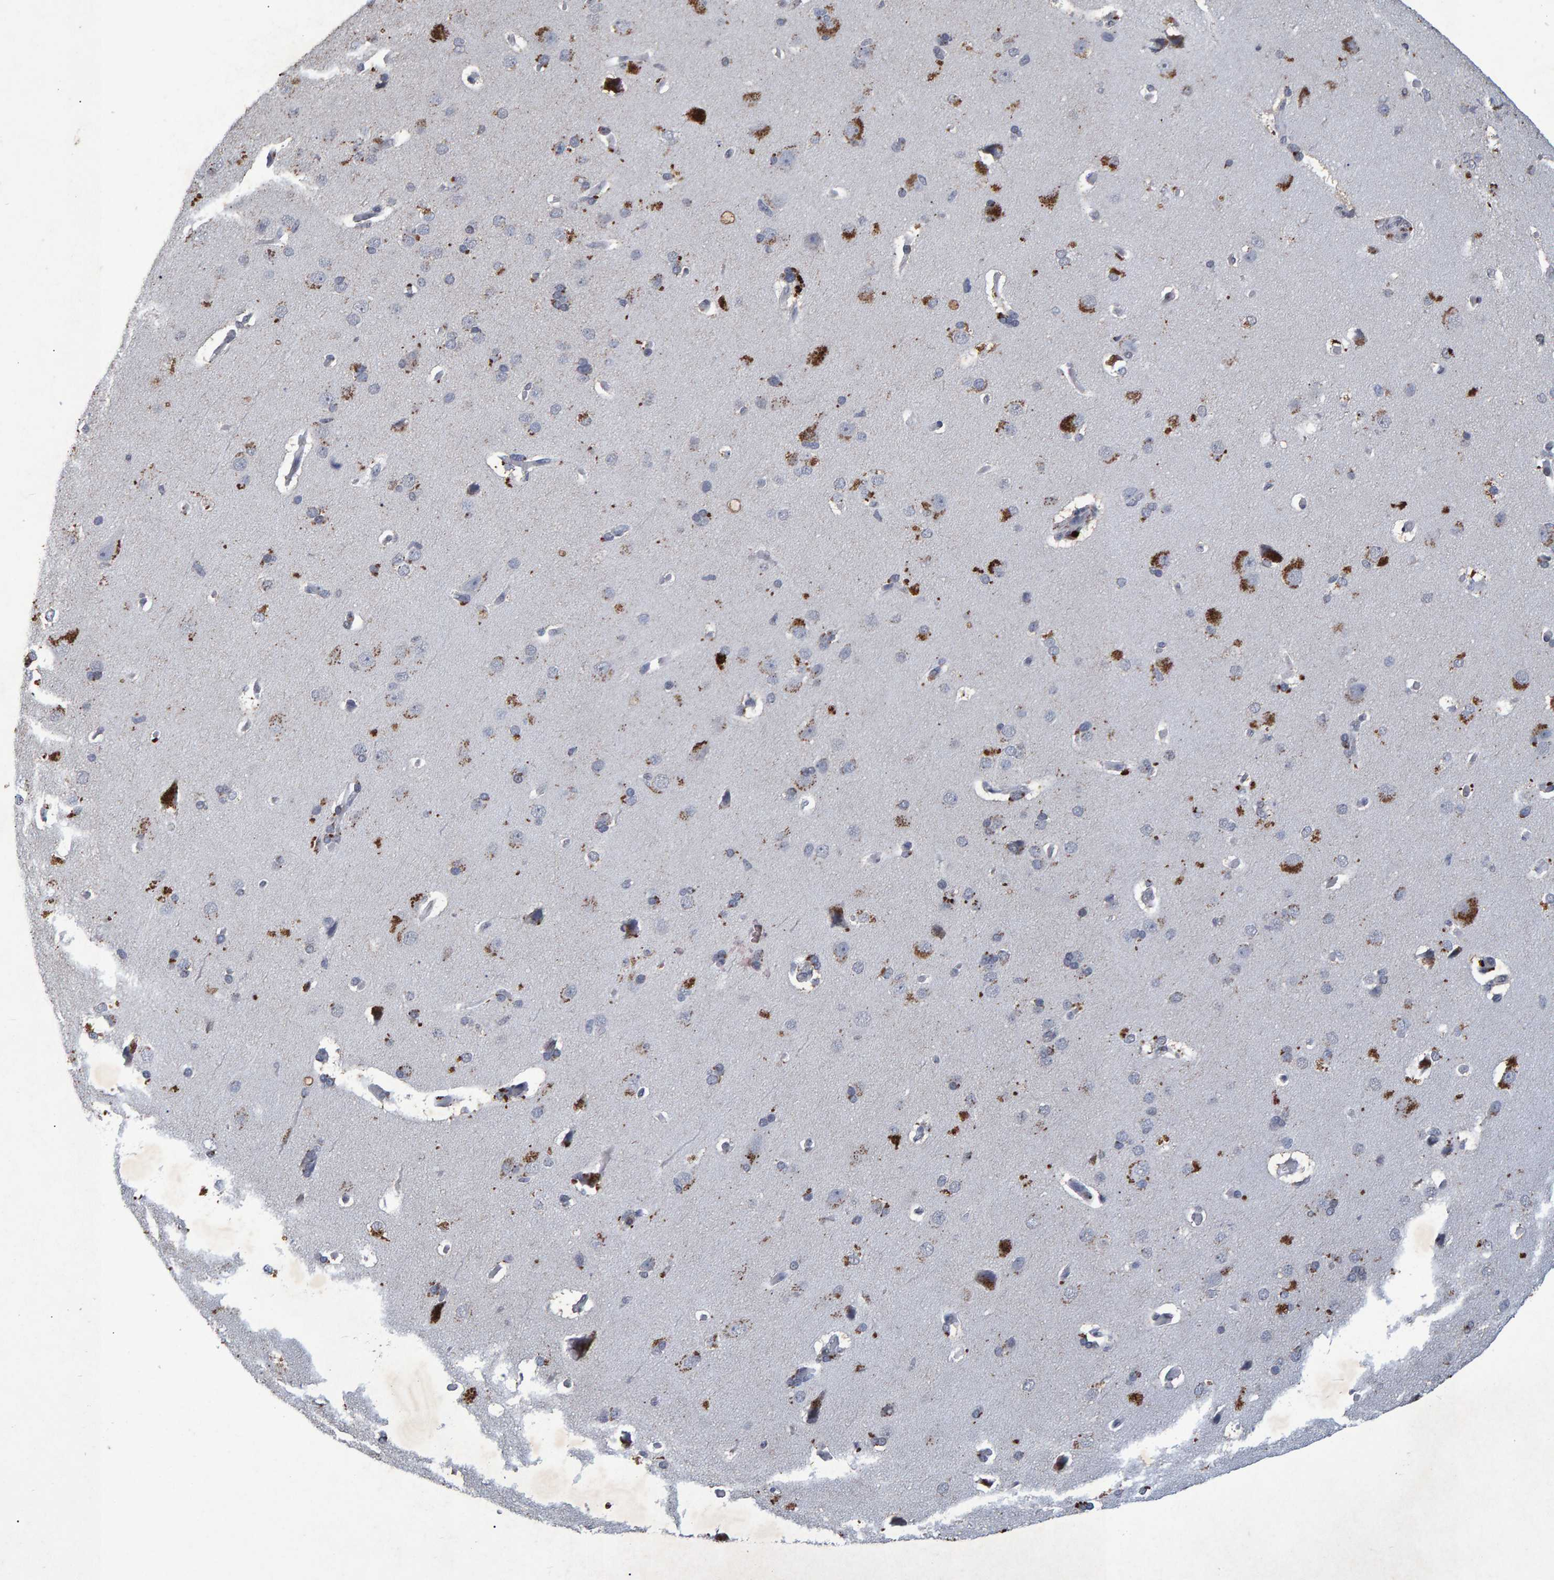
{"staining": {"intensity": "negative", "quantity": "none", "location": "none"}, "tissue": "cerebral cortex", "cell_type": "Endothelial cells", "image_type": "normal", "snomed": [{"axis": "morphology", "description": "Normal tissue, NOS"}, {"axis": "topography", "description": "Cerebral cortex"}], "caption": "The immunohistochemistry photomicrograph has no significant positivity in endothelial cells of cerebral cortex. Brightfield microscopy of immunohistochemistry (IHC) stained with DAB (3,3'-diaminobenzidine) (brown) and hematoxylin (blue), captured at high magnification.", "gene": "GALC", "patient": {"sex": "male", "age": 62}}